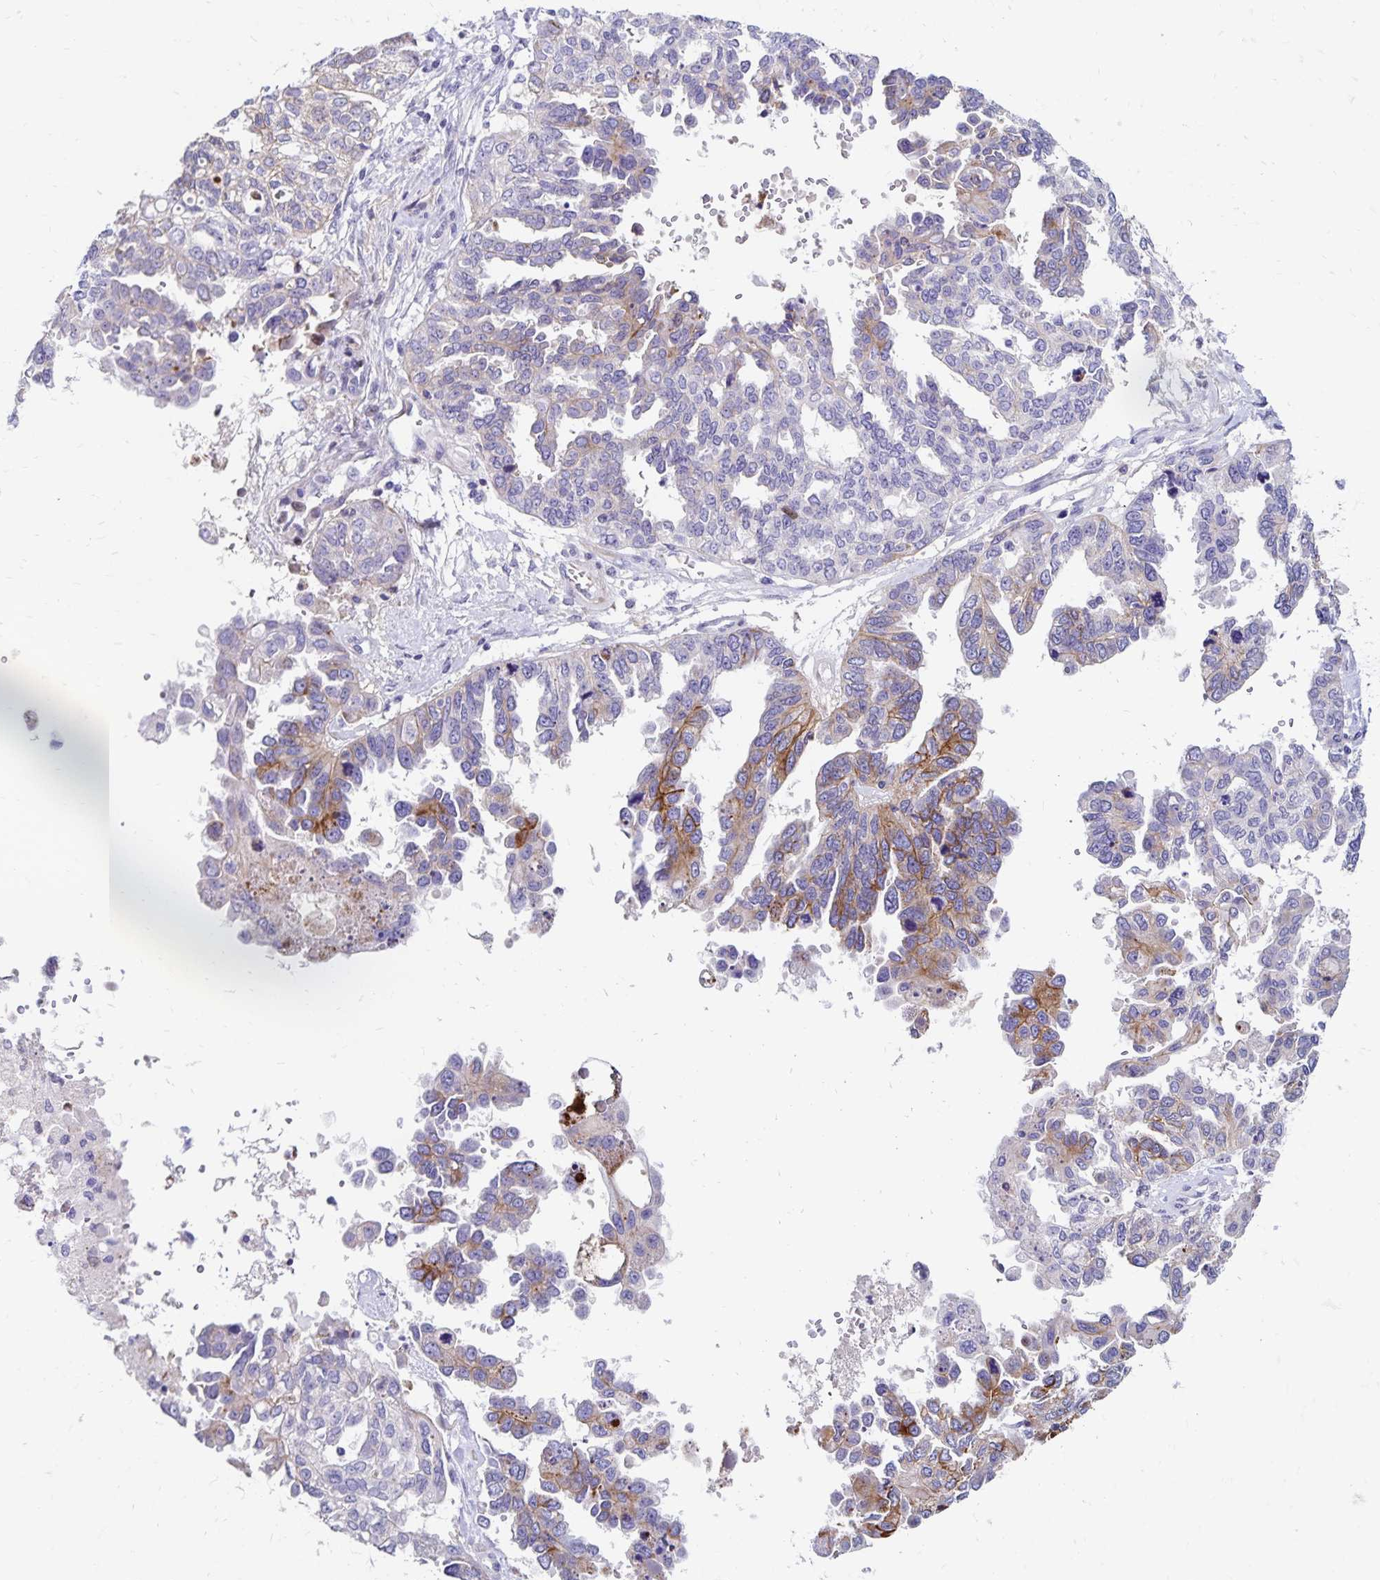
{"staining": {"intensity": "moderate", "quantity": "<25%", "location": "cytoplasmic/membranous"}, "tissue": "ovarian cancer", "cell_type": "Tumor cells", "image_type": "cancer", "snomed": [{"axis": "morphology", "description": "Cystadenocarcinoma, serous, NOS"}, {"axis": "topography", "description": "Ovary"}], "caption": "DAB (3,3'-diaminobenzidine) immunohistochemical staining of ovarian cancer displays moderate cytoplasmic/membranous protein staining in approximately <25% of tumor cells. (Stains: DAB (3,3'-diaminobenzidine) in brown, nuclei in blue, Microscopy: brightfield microscopy at high magnification).", "gene": "NECAP1", "patient": {"sex": "female", "age": 53}}